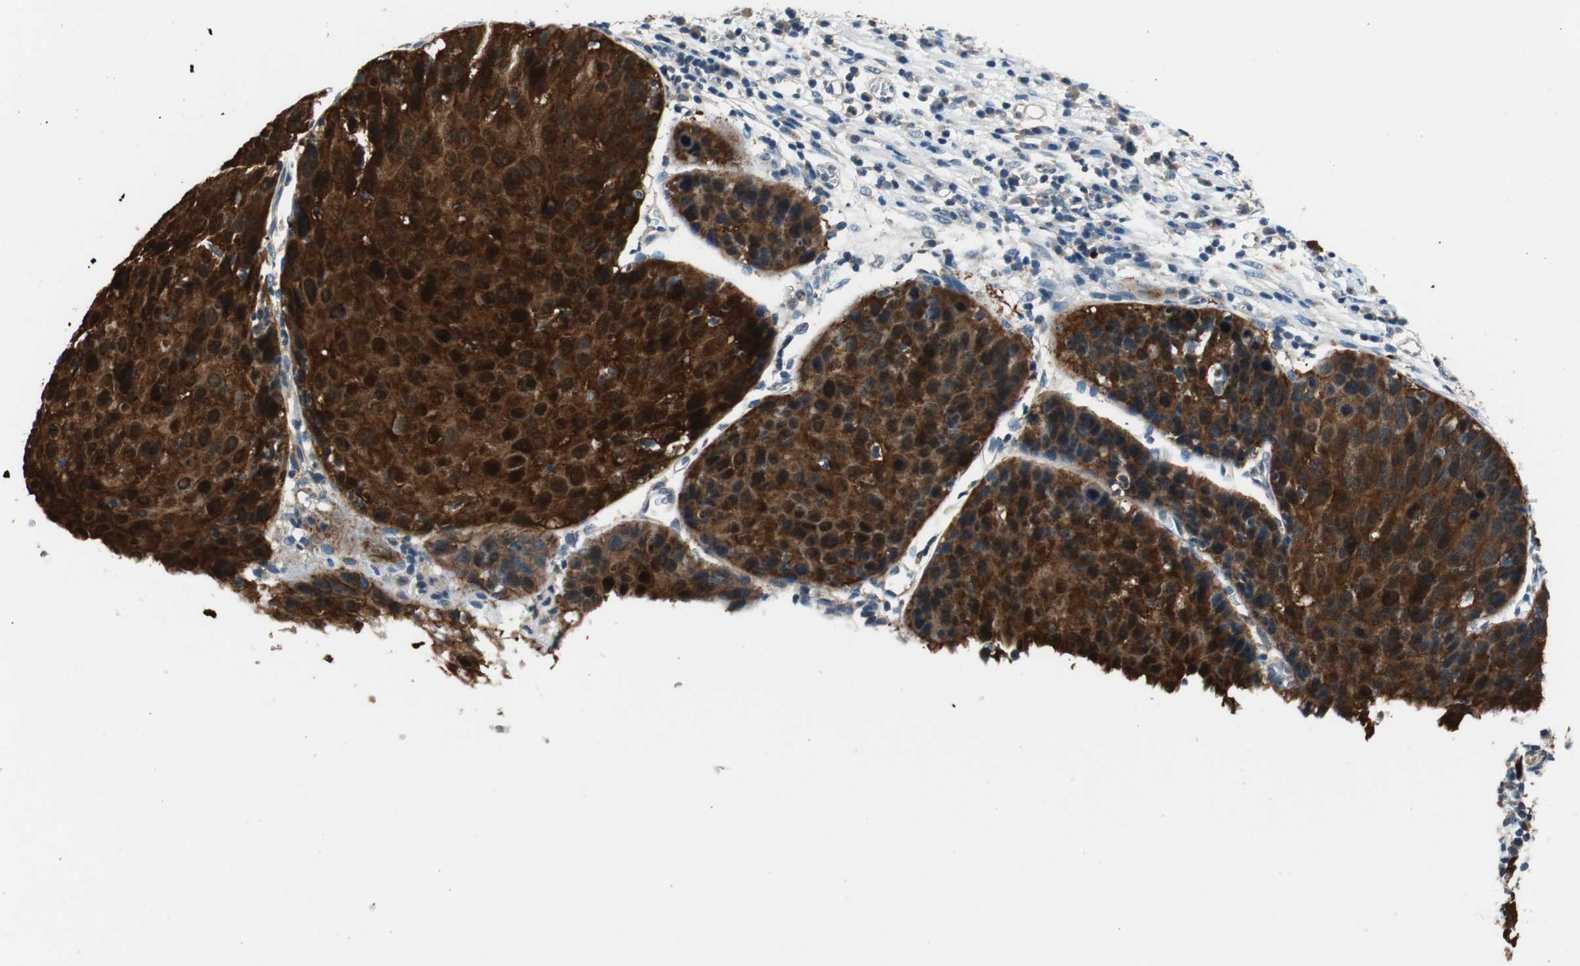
{"staining": {"intensity": "strong", "quantity": ">75%", "location": "cytoplasmic/membranous"}, "tissue": "cervical cancer", "cell_type": "Tumor cells", "image_type": "cancer", "snomed": [{"axis": "morphology", "description": "Squamous cell carcinoma, NOS"}, {"axis": "topography", "description": "Cervix"}], "caption": "Cervical squamous cell carcinoma stained with a protein marker displays strong staining in tumor cells.", "gene": "CALML3", "patient": {"sex": "female", "age": 38}}